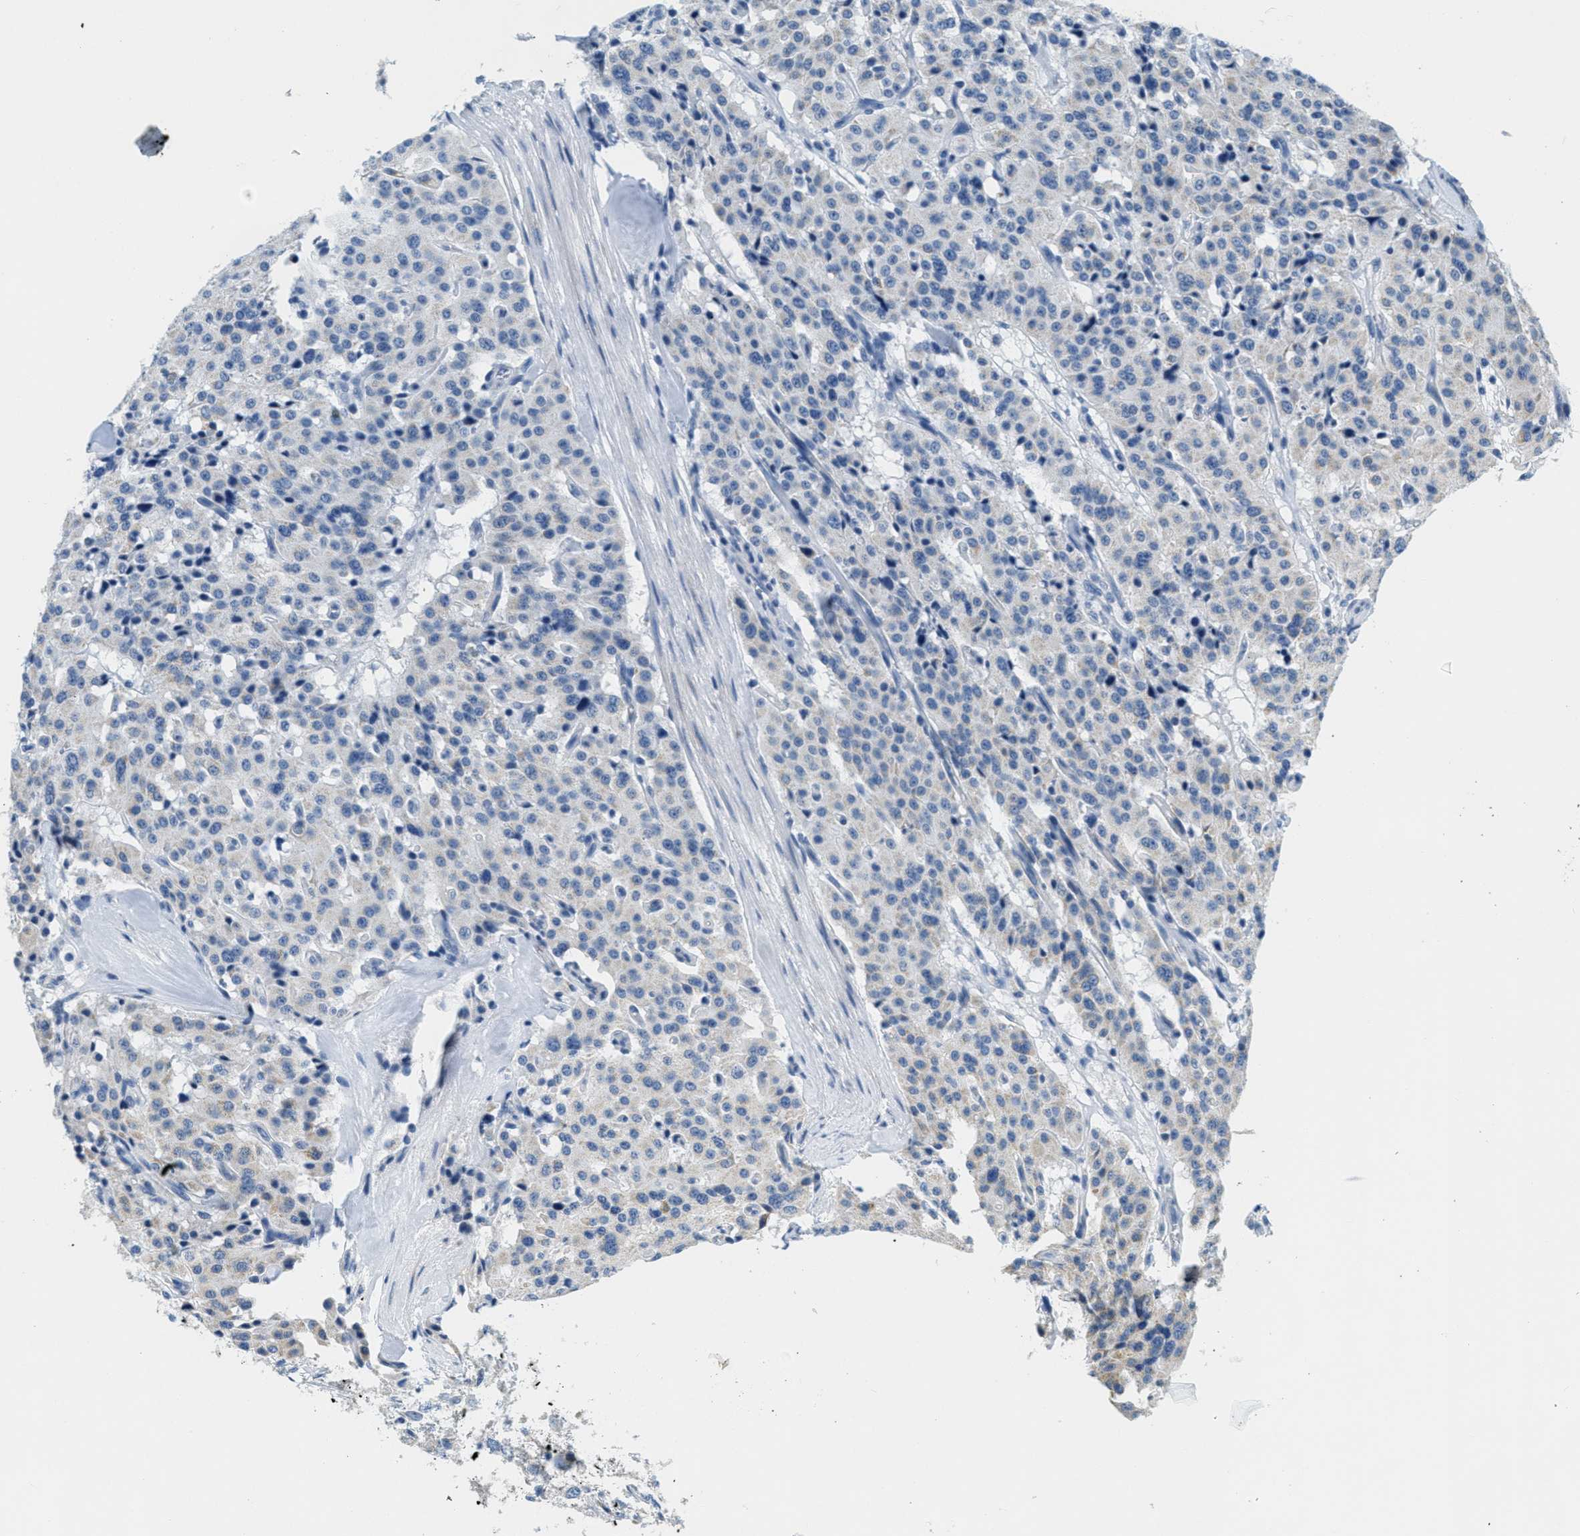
{"staining": {"intensity": "negative", "quantity": "none", "location": "none"}, "tissue": "carcinoid", "cell_type": "Tumor cells", "image_type": "cancer", "snomed": [{"axis": "morphology", "description": "Carcinoid, malignant, NOS"}, {"axis": "topography", "description": "Lung"}], "caption": "DAB immunohistochemical staining of human carcinoid shows no significant expression in tumor cells.", "gene": "CA4", "patient": {"sex": "male", "age": 30}}